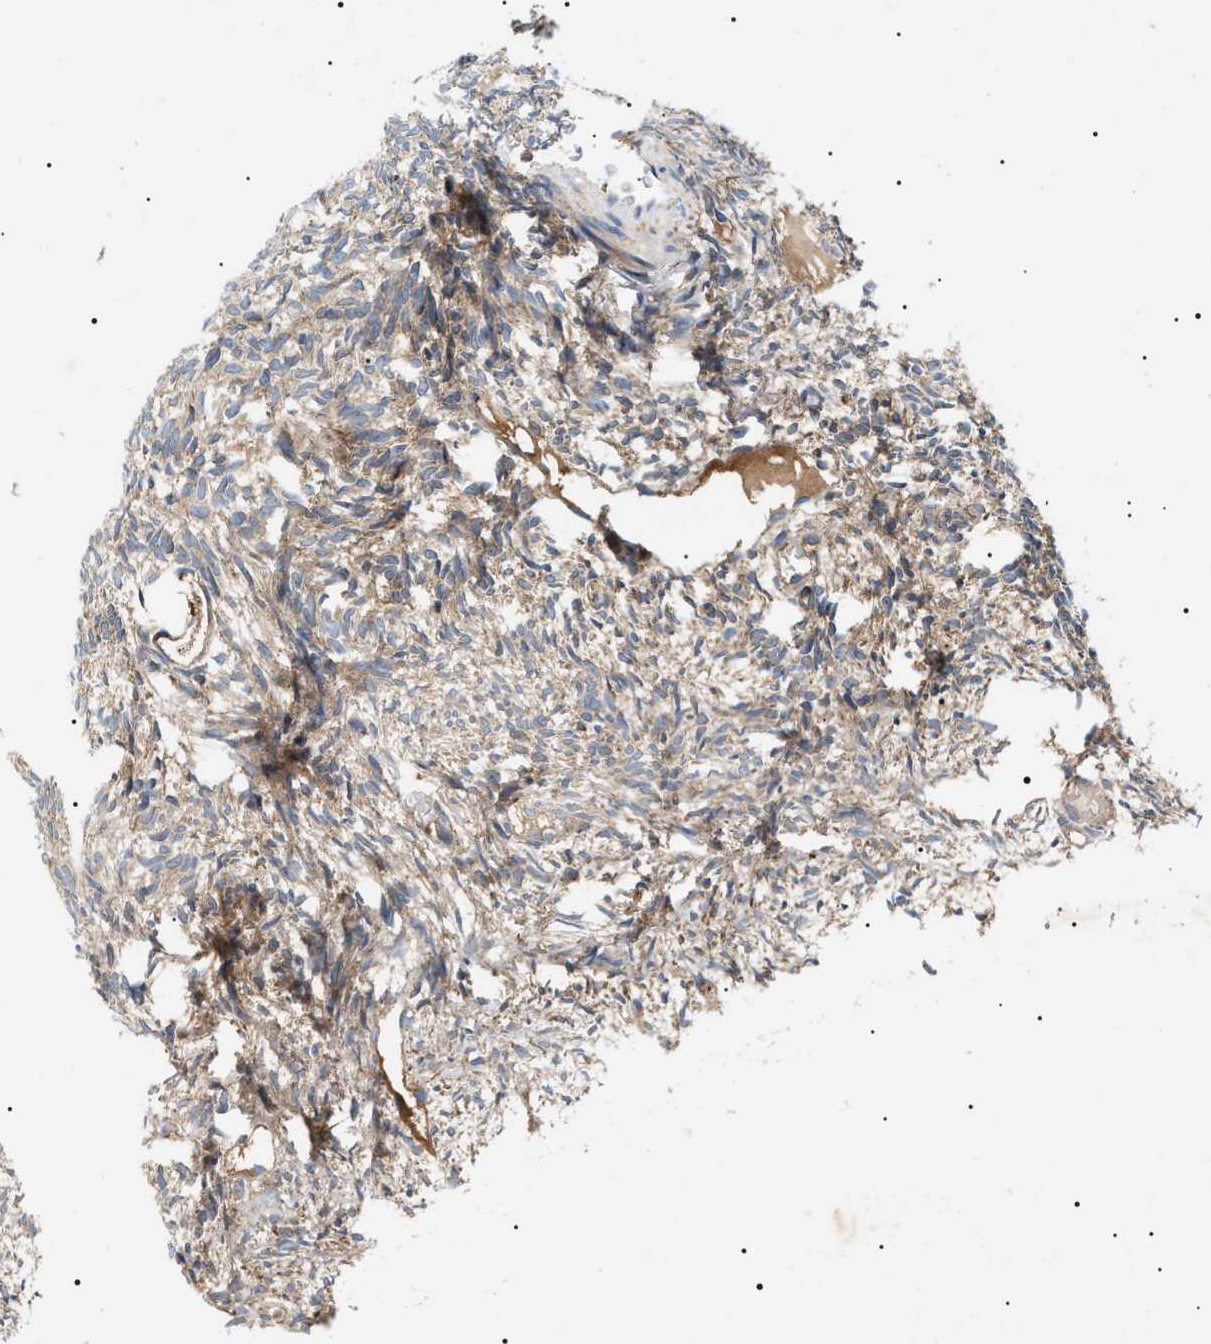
{"staining": {"intensity": "weak", "quantity": ">75%", "location": "cytoplasmic/membranous"}, "tissue": "ovary", "cell_type": "Follicle cells", "image_type": "normal", "snomed": [{"axis": "morphology", "description": "Normal tissue, NOS"}, {"axis": "topography", "description": "Ovary"}], "caption": "Follicle cells display weak cytoplasmic/membranous positivity in approximately >75% of cells in normal ovary.", "gene": "OXSM", "patient": {"sex": "female", "age": 33}}